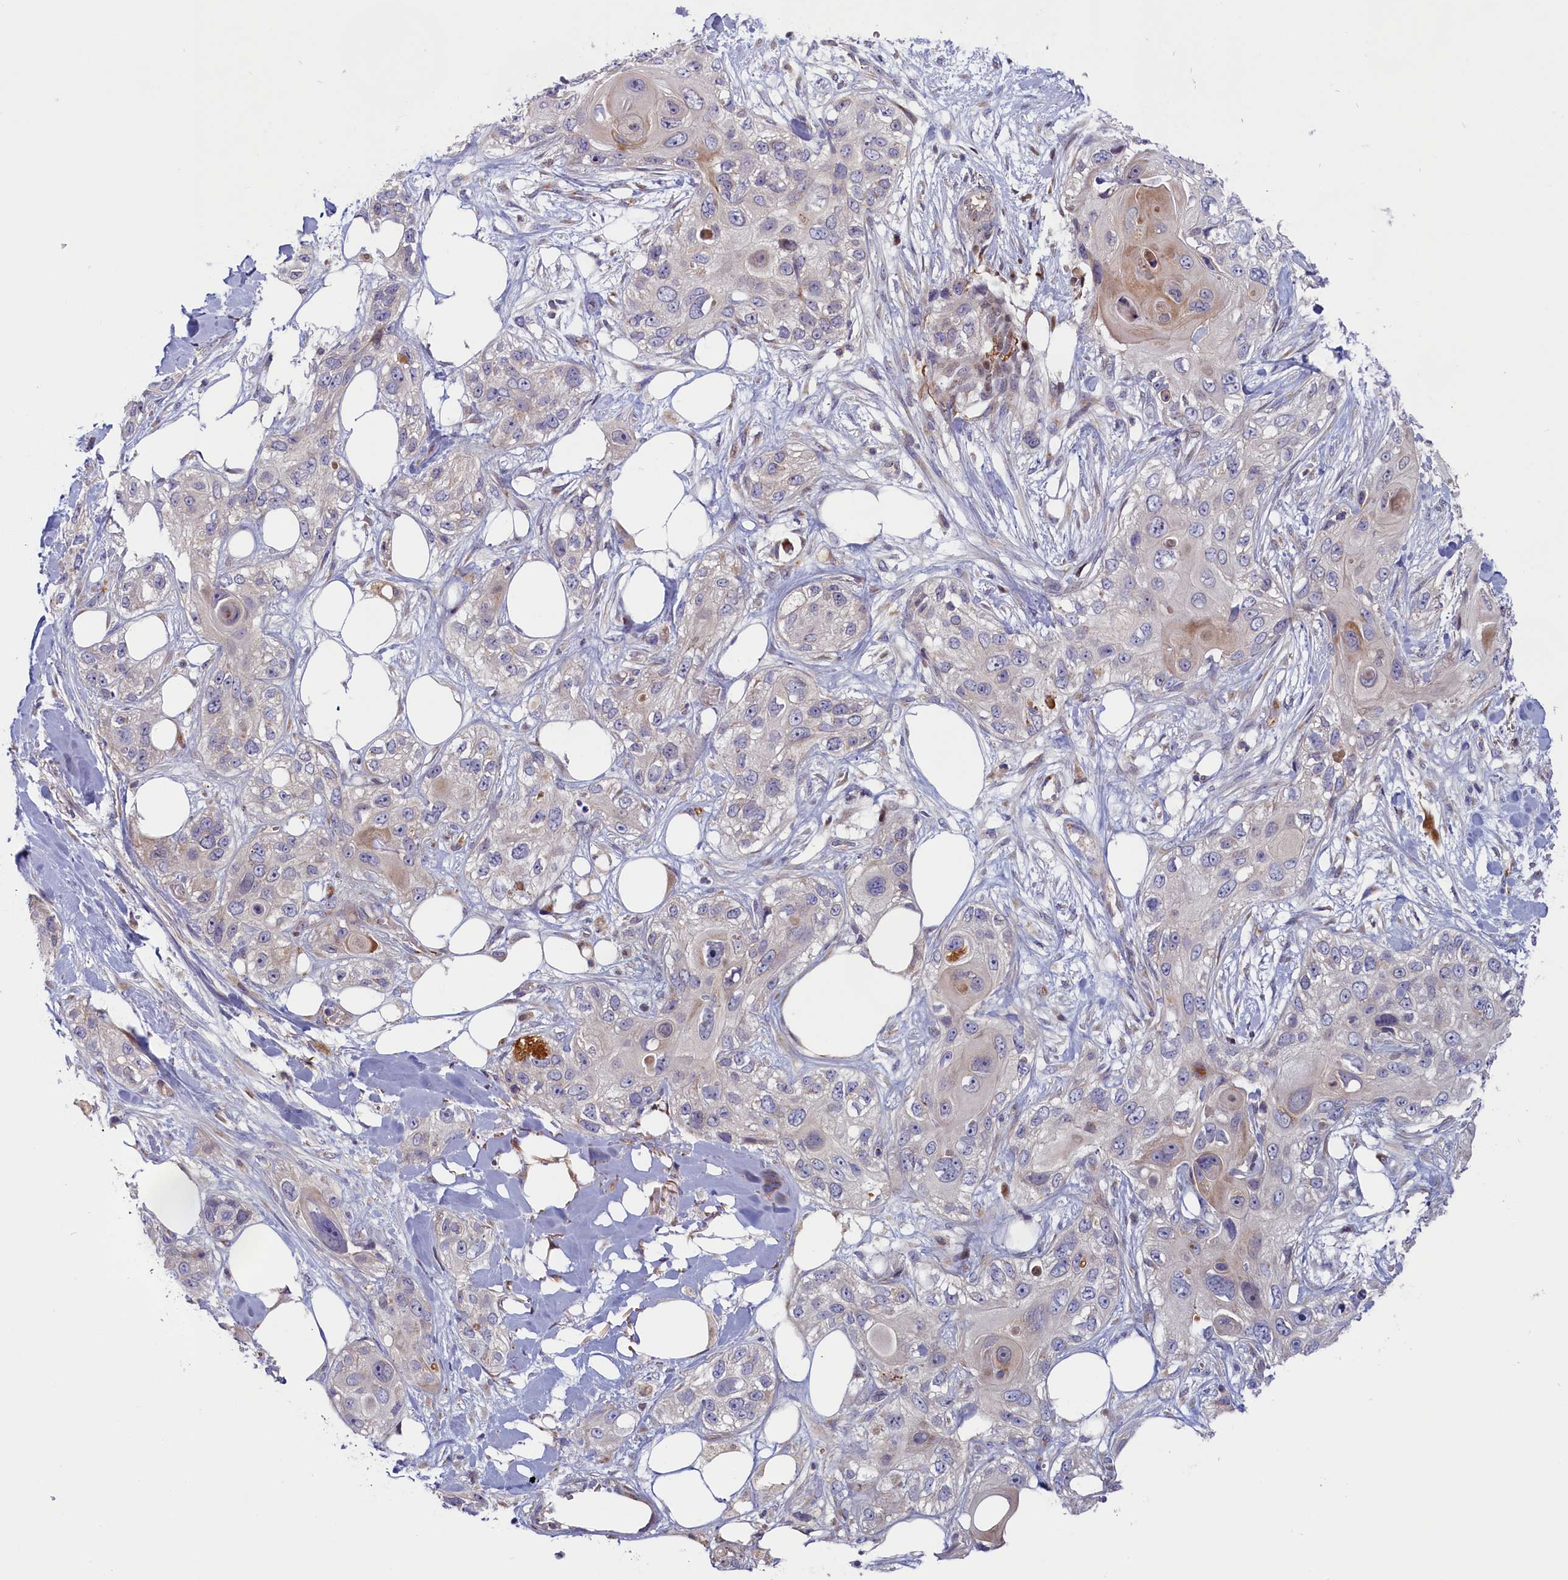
{"staining": {"intensity": "negative", "quantity": "none", "location": "none"}, "tissue": "skin cancer", "cell_type": "Tumor cells", "image_type": "cancer", "snomed": [{"axis": "morphology", "description": "Normal tissue, NOS"}, {"axis": "morphology", "description": "Squamous cell carcinoma, NOS"}, {"axis": "topography", "description": "Skin"}], "caption": "DAB (3,3'-diaminobenzidine) immunohistochemical staining of human skin cancer (squamous cell carcinoma) reveals no significant positivity in tumor cells.", "gene": "CHST12", "patient": {"sex": "male", "age": 72}}